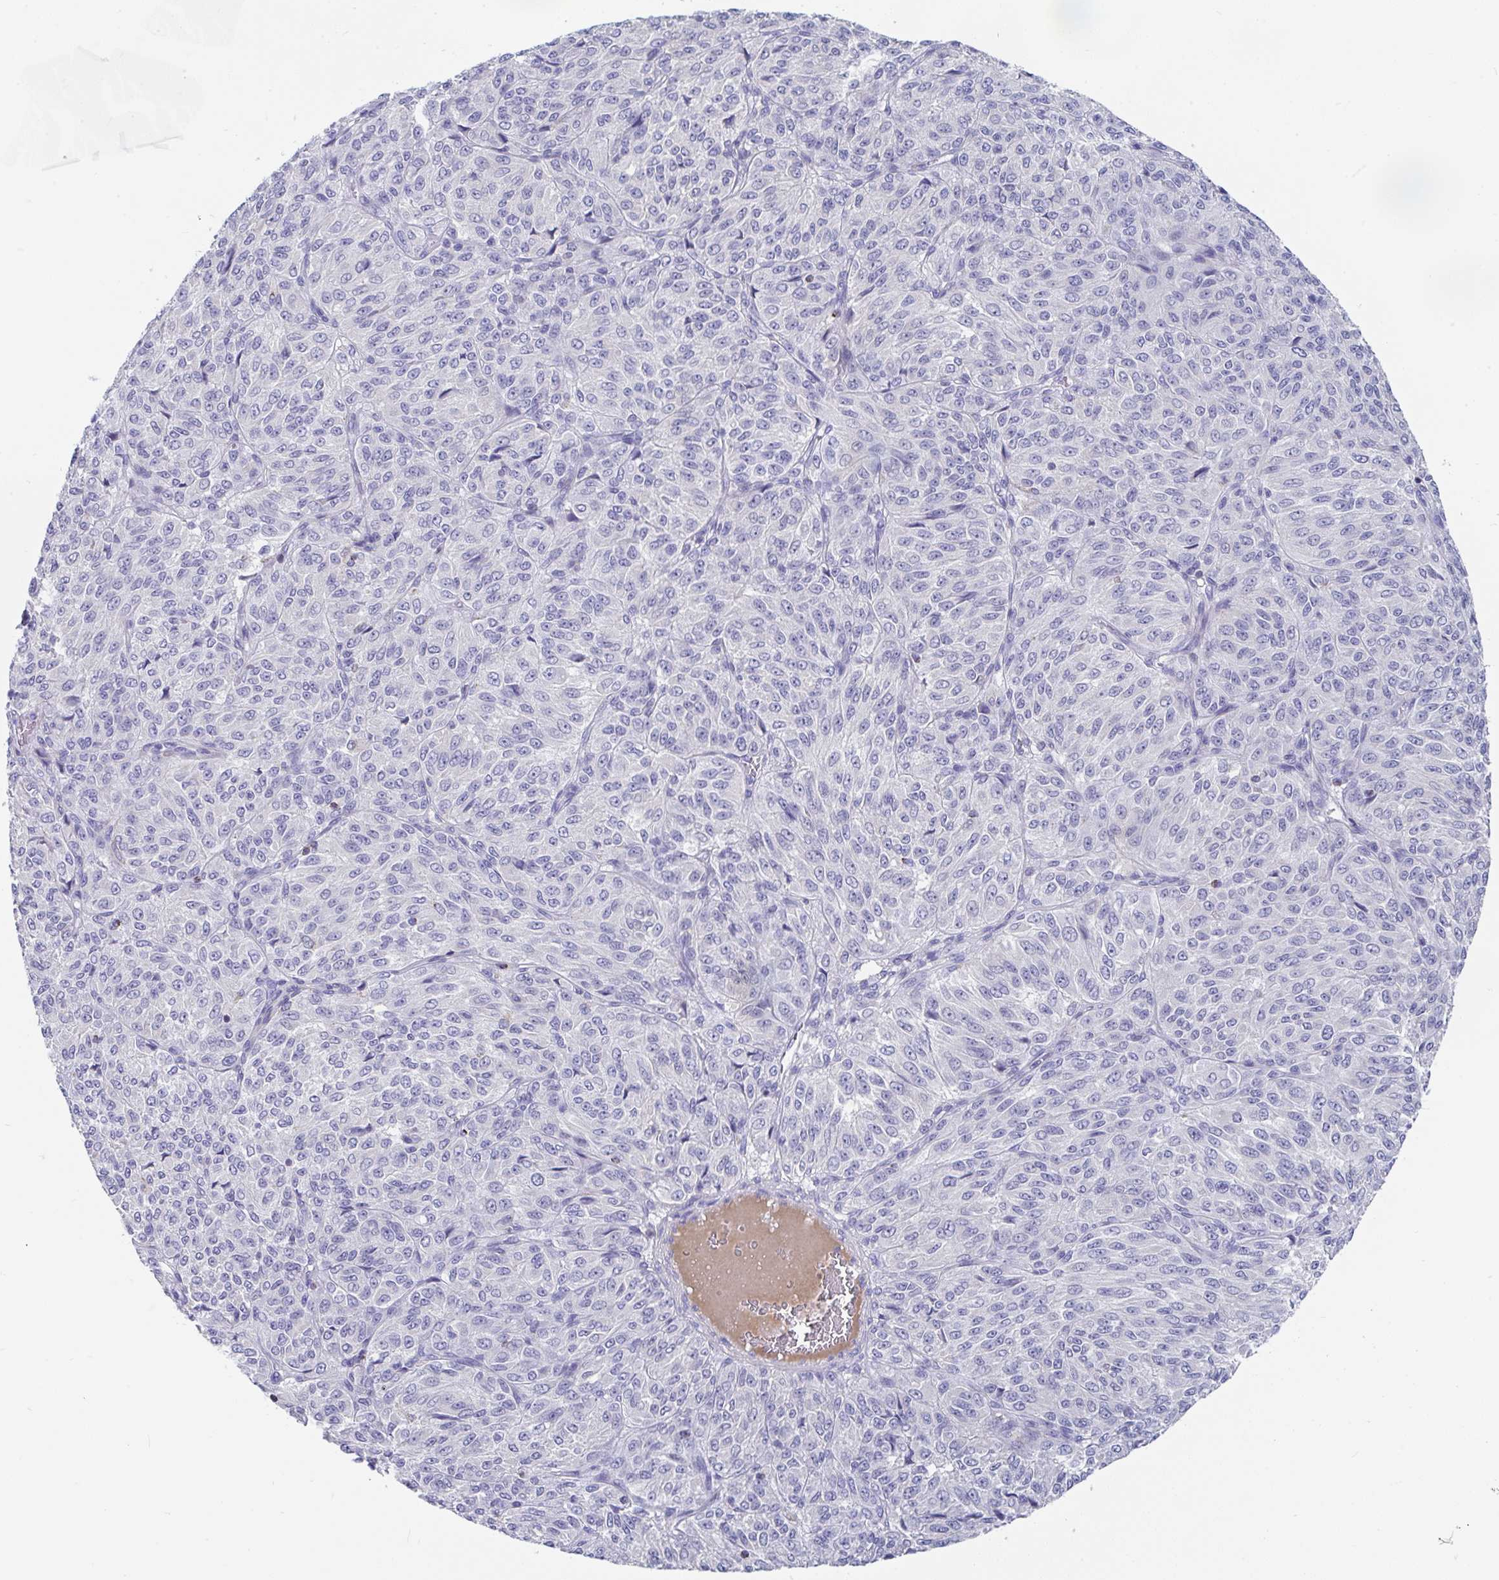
{"staining": {"intensity": "negative", "quantity": "none", "location": "none"}, "tissue": "melanoma", "cell_type": "Tumor cells", "image_type": "cancer", "snomed": [{"axis": "morphology", "description": "Malignant melanoma, Metastatic site"}, {"axis": "topography", "description": "Brain"}], "caption": "DAB (3,3'-diaminobenzidine) immunohistochemical staining of human melanoma displays no significant positivity in tumor cells.", "gene": "MGAM2", "patient": {"sex": "female", "age": 56}}